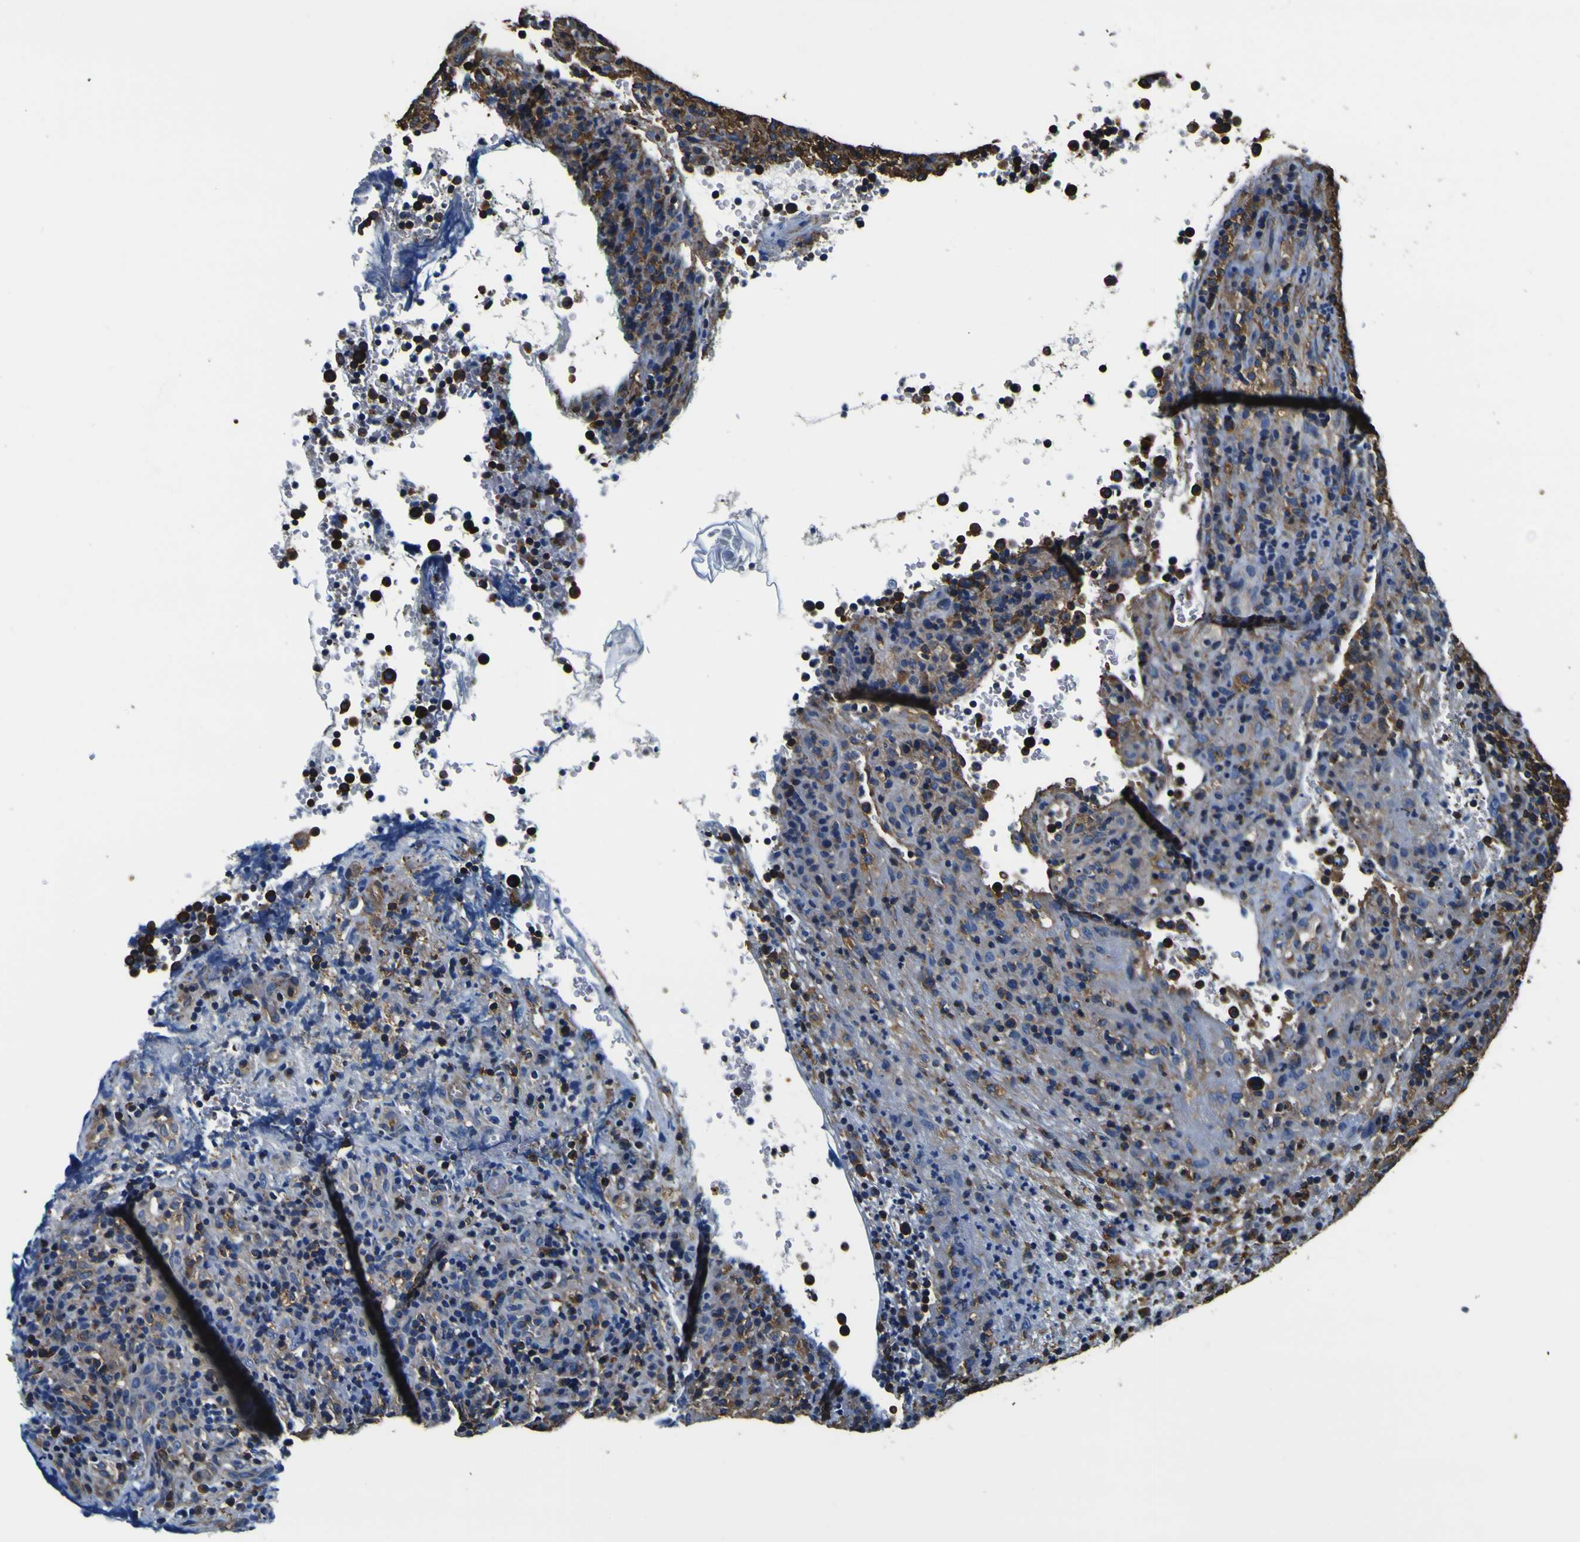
{"staining": {"intensity": "moderate", "quantity": ">75%", "location": "cytoplasmic/membranous"}, "tissue": "lymphoma", "cell_type": "Tumor cells", "image_type": "cancer", "snomed": [{"axis": "morphology", "description": "Malignant lymphoma, non-Hodgkin's type, High grade"}, {"axis": "topography", "description": "Lymph node"}], "caption": "A brown stain labels moderate cytoplasmic/membranous expression of a protein in lymphoma tumor cells.", "gene": "TUBA1B", "patient": {"sex": "female", "age": 76}}